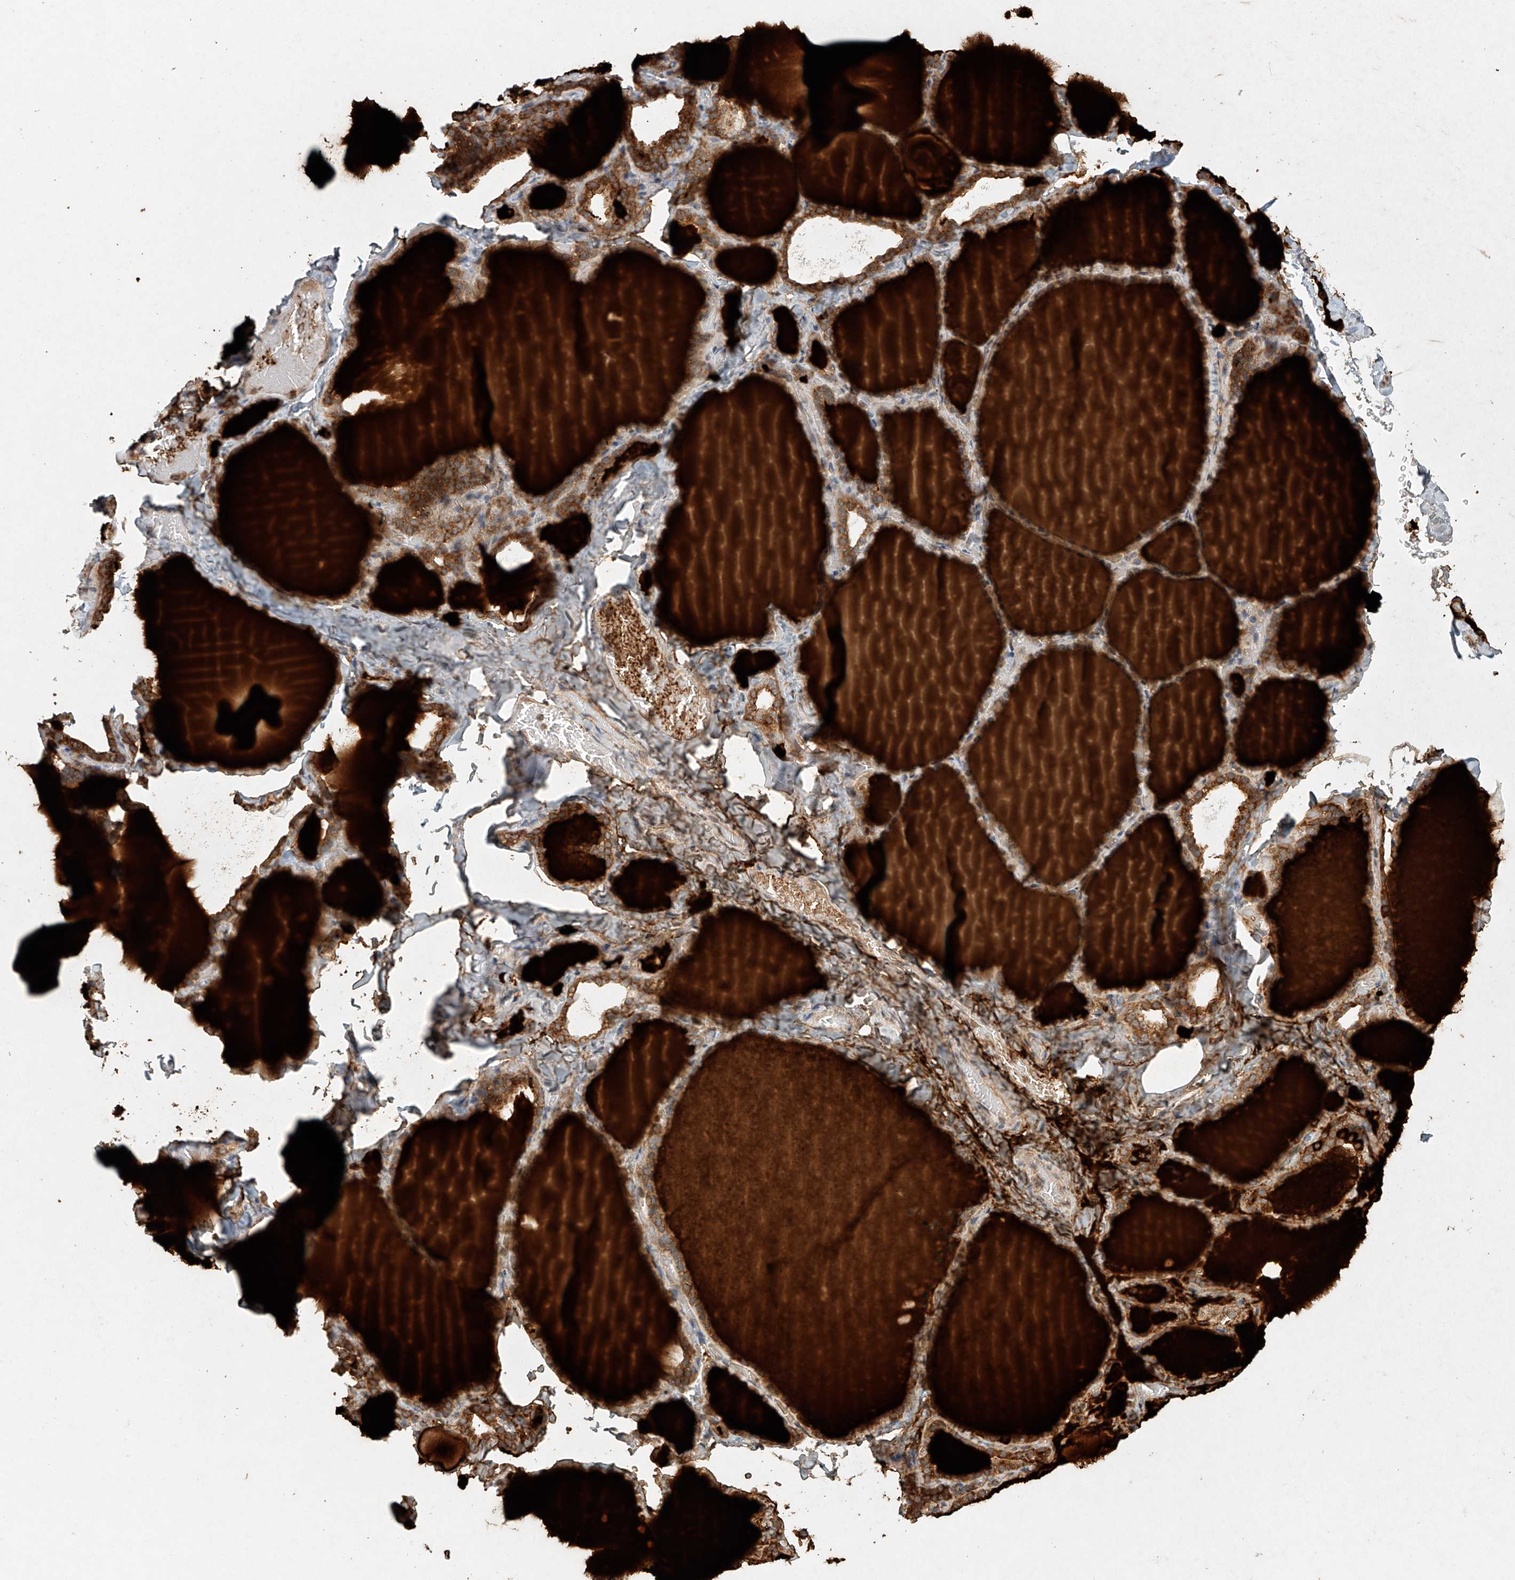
{"staining": {"intensity": "moderate", "quantity": ">75%", "location": "cytoplasmic/membranous"}, "tissue": "thyroid gland", "cell_type": "Glandular cells", "image_type": "normal", "snomed": [{"axis": "morphology", "description": "Normal tissue, NOS"}, {"axis": "topography", "description": "Thyroid gland"}], "caption": "High-magnification brightfield microscopy of benign thyroid gland stained with DAB (brown) and counterstained with hematoxylin (blue). glandular cells exhibit moderate cytoplasmic/membranous positivity is appreciated in approximately>75% of cells.", "gene": "DCAF11", "patient": {"sex": "female", "age": 22}}